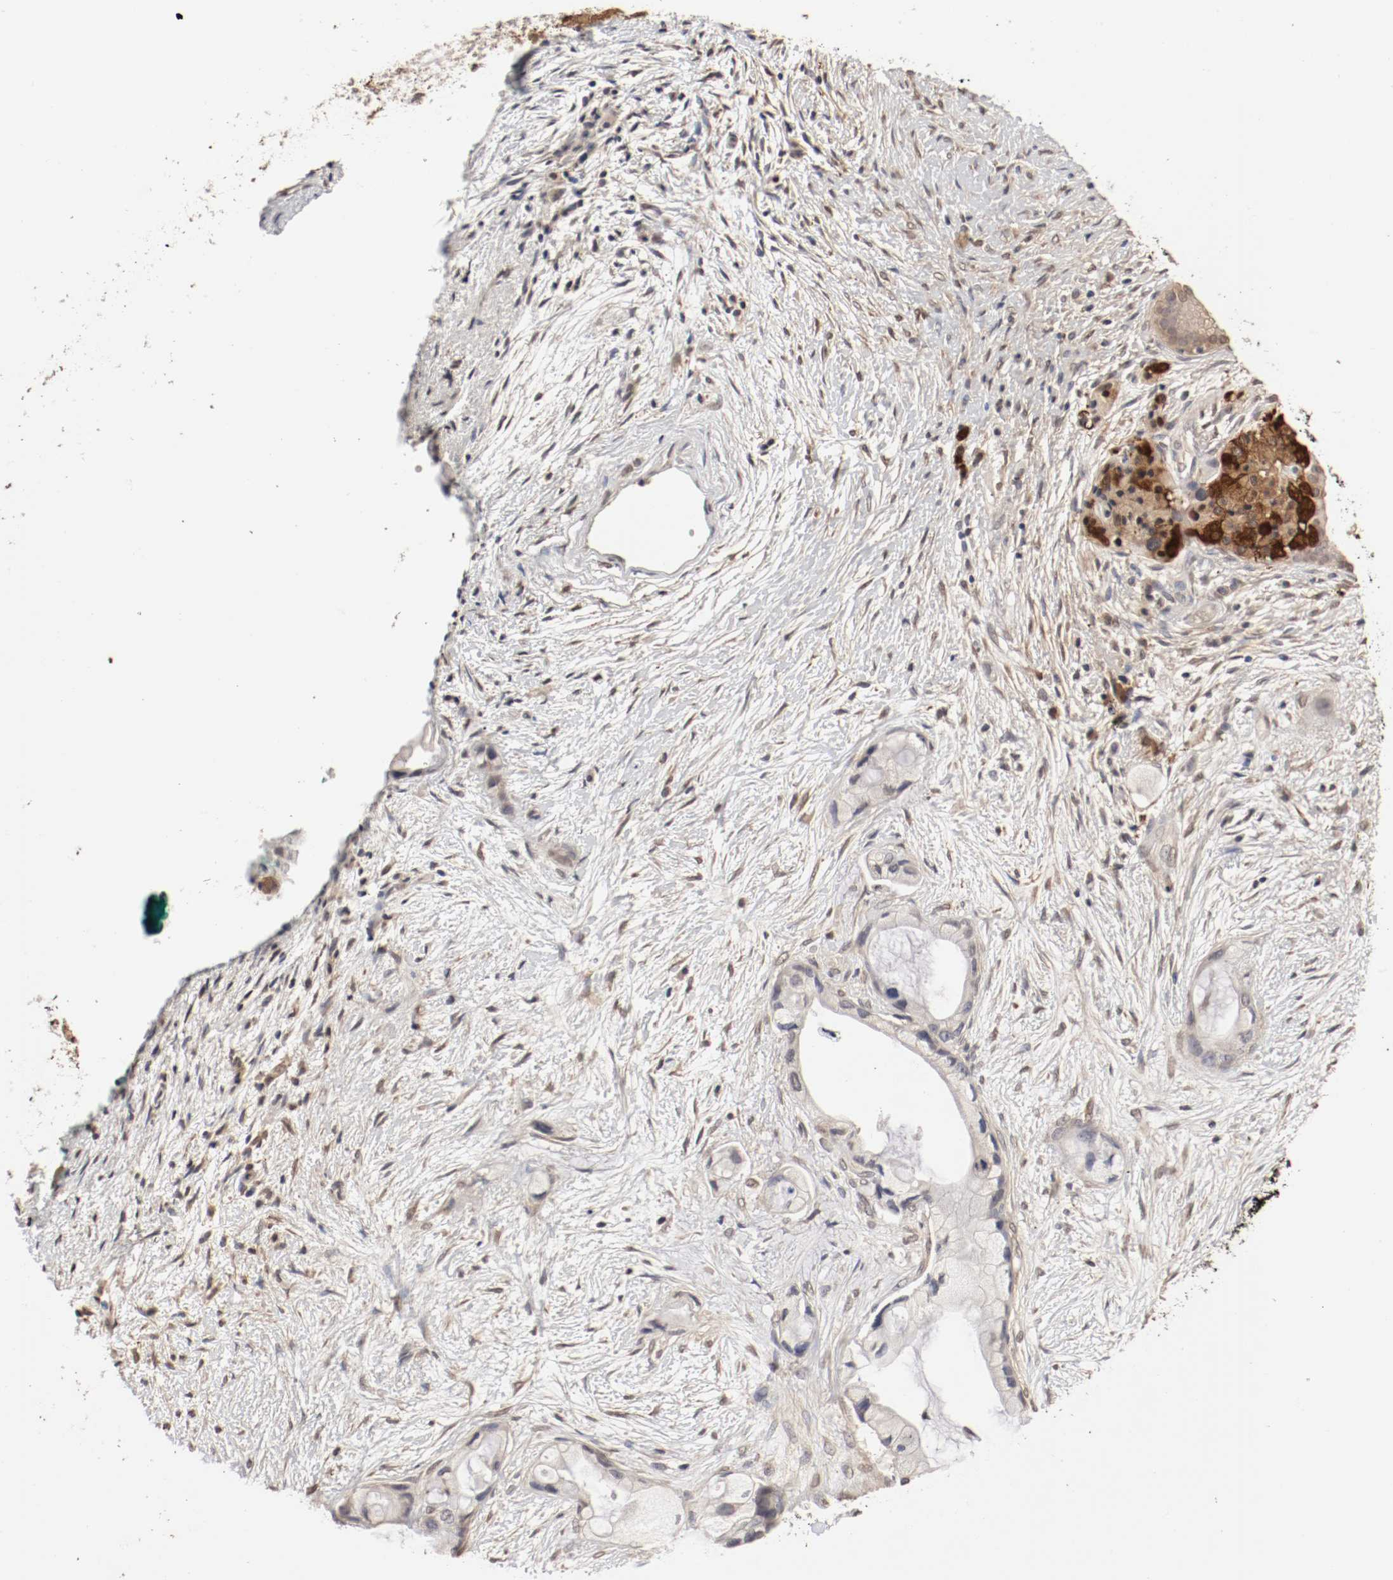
{"staining": {"intensity": "moderate", "quantity": "25%-75%", "location": "cytoplasmic/membranous,nuclear"}, "tissue": "pancreatic cancer", "cell_type": "Tumor cells", "image_type": "cancer", "snomed": [{"axis": "morphology", "description": "Adenocarcinoma, NOS"}, {"axis": "topography", "description": "Pancreas"}], "caption": "There is medium levels of moderate cytoplasmic/membranous and nuclear positivity in tumor cells of pancreatic adenocarcinoma, as demonstrated by immunohistochemical staining (brown color).", "gene": "WASL", "patient": {"sex": "female", "age": 59}}